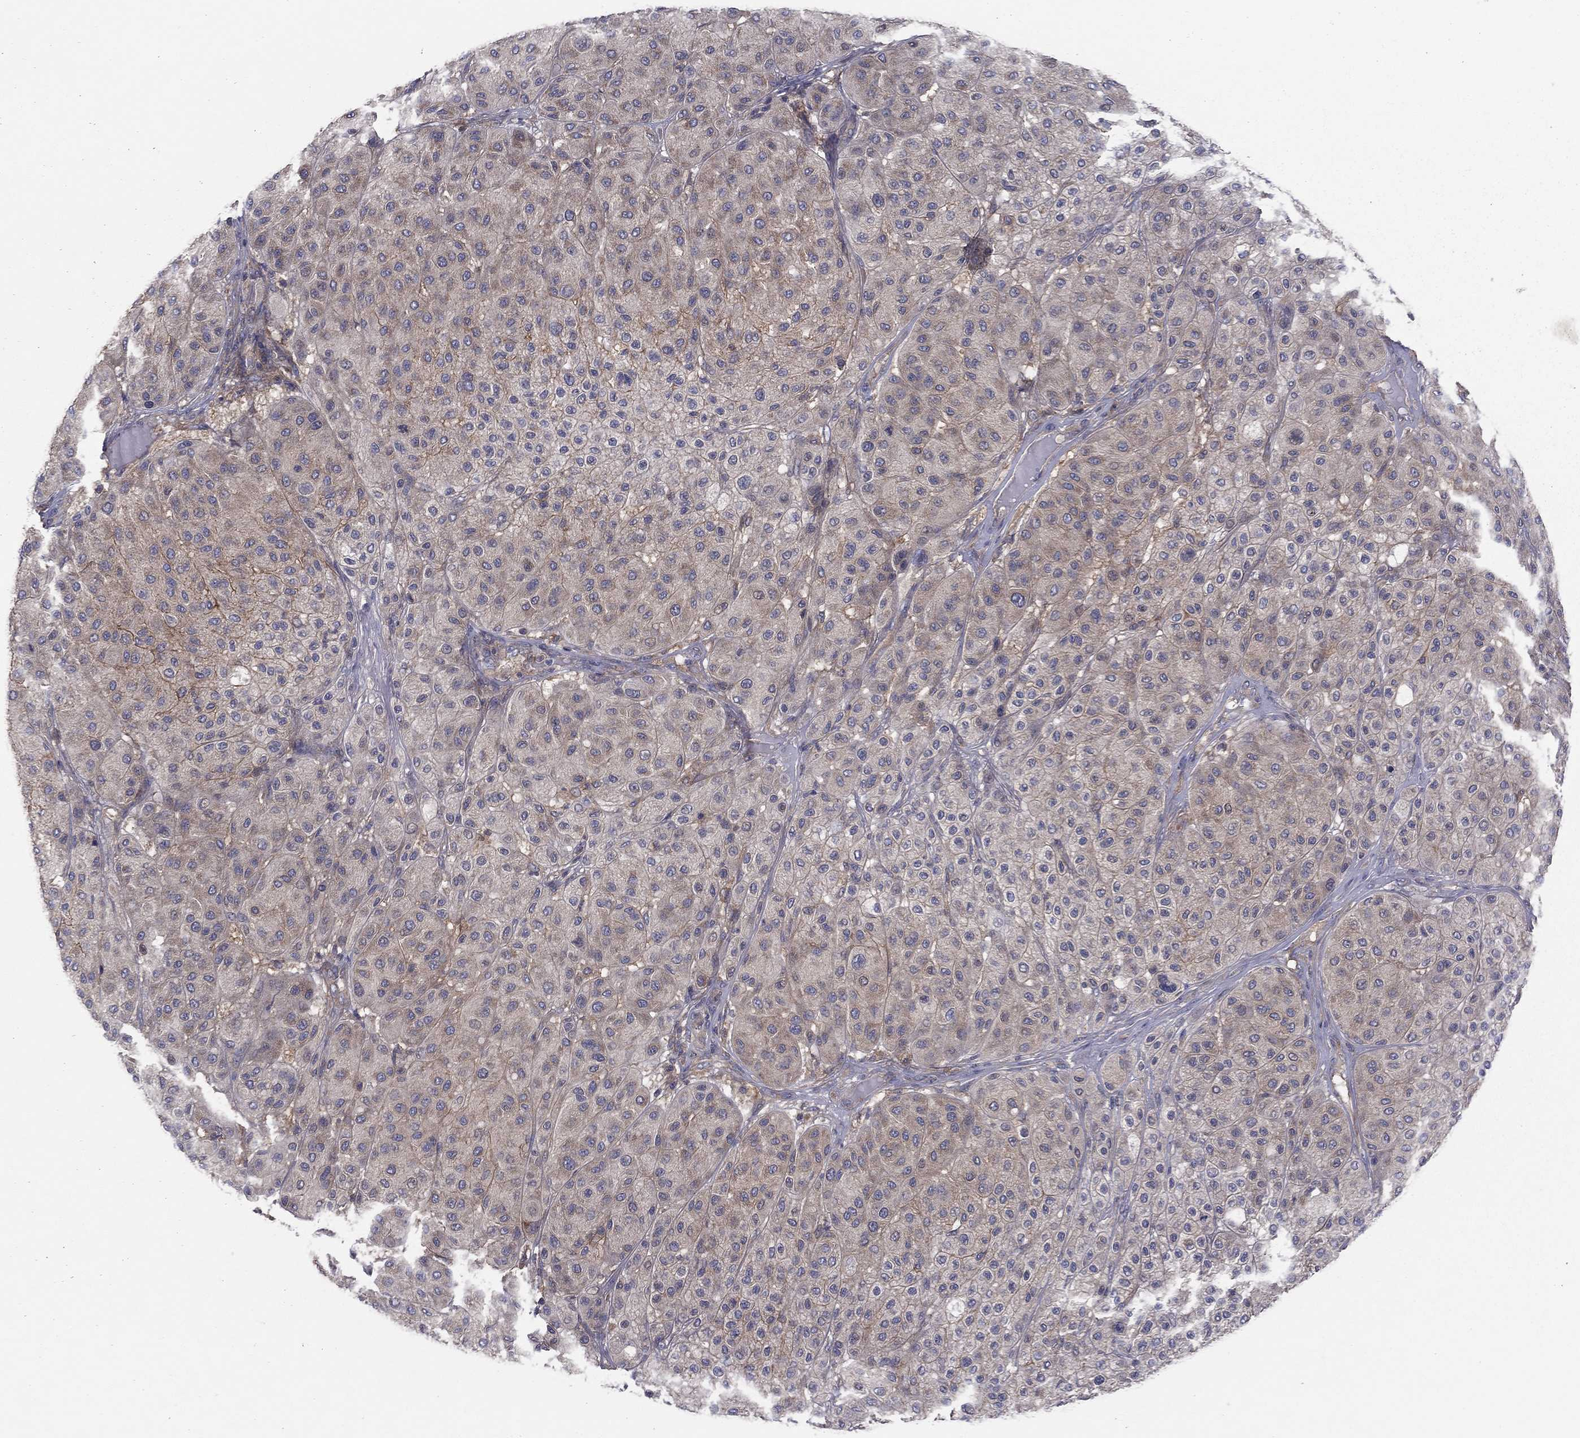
{"staining": {"intensity": "strong", "quantity": "<25%", "location": "cytoplasmic/membranous"}, "tissue": "melanoma", "cell_type": "Tumor cells", "image_type": "cancer", "snomed": [{"axis": "morphology", "description": "Malignant melanoma, Metastatic site"}, {"axis": "topography", "description": "Smooth muscle"}], "caption": "Immunohistochemical staining of melanoma displays strong cytoplasmic/membranous protein positivity in about <25% of tumor cells. (DAB (3,3'-diaminobenzidine) = brown stain, brightfield microscopy at high magnification).", "gene": "RNF123", "patient": {"sex": "male", "age": 41}}